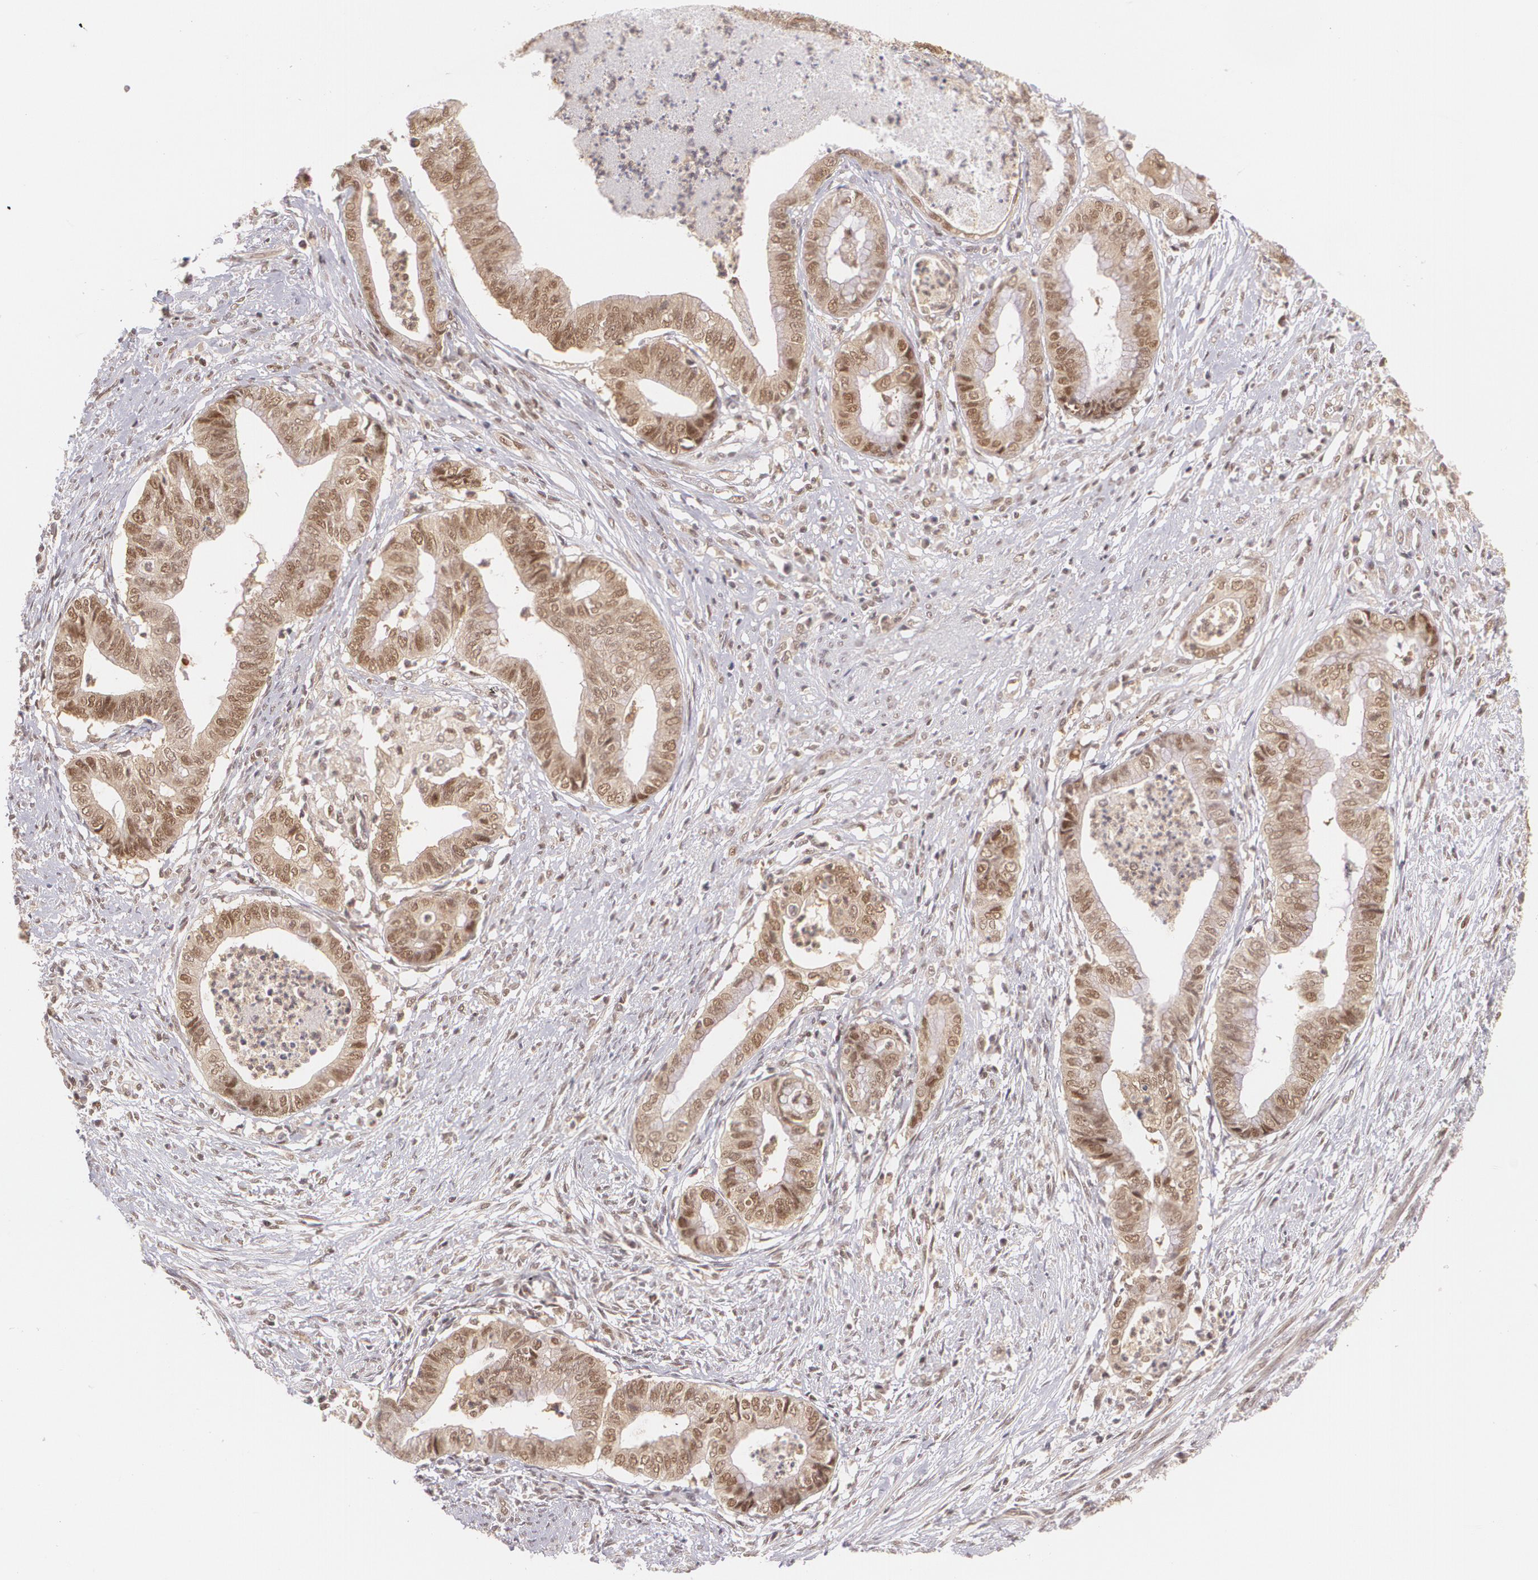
{"staining": {"intensity": "moderate", "quantity": "25%-75%", "location": "cytoplasmic/membranous,nuclear"}, "tissue": "endometrial cancer", "cell_type": "Tumor cells", "image_type": "cancer", "snomed": [{"axis": "morphology", "description": "Necrosis, NOS"}, {"axis": "morphology", "description": "Adenocarcinoma, NOS"}, {"axis": "topography", "description": "Endometrium"}], "caption": "Moderate cytoplasmic/membranous and nuclear expression is appreciated in approximately 25%-75% of tumor cells in endometrial cancer.", "gene": "CUL2", "patient": {"sex": "female", "age": 79}}